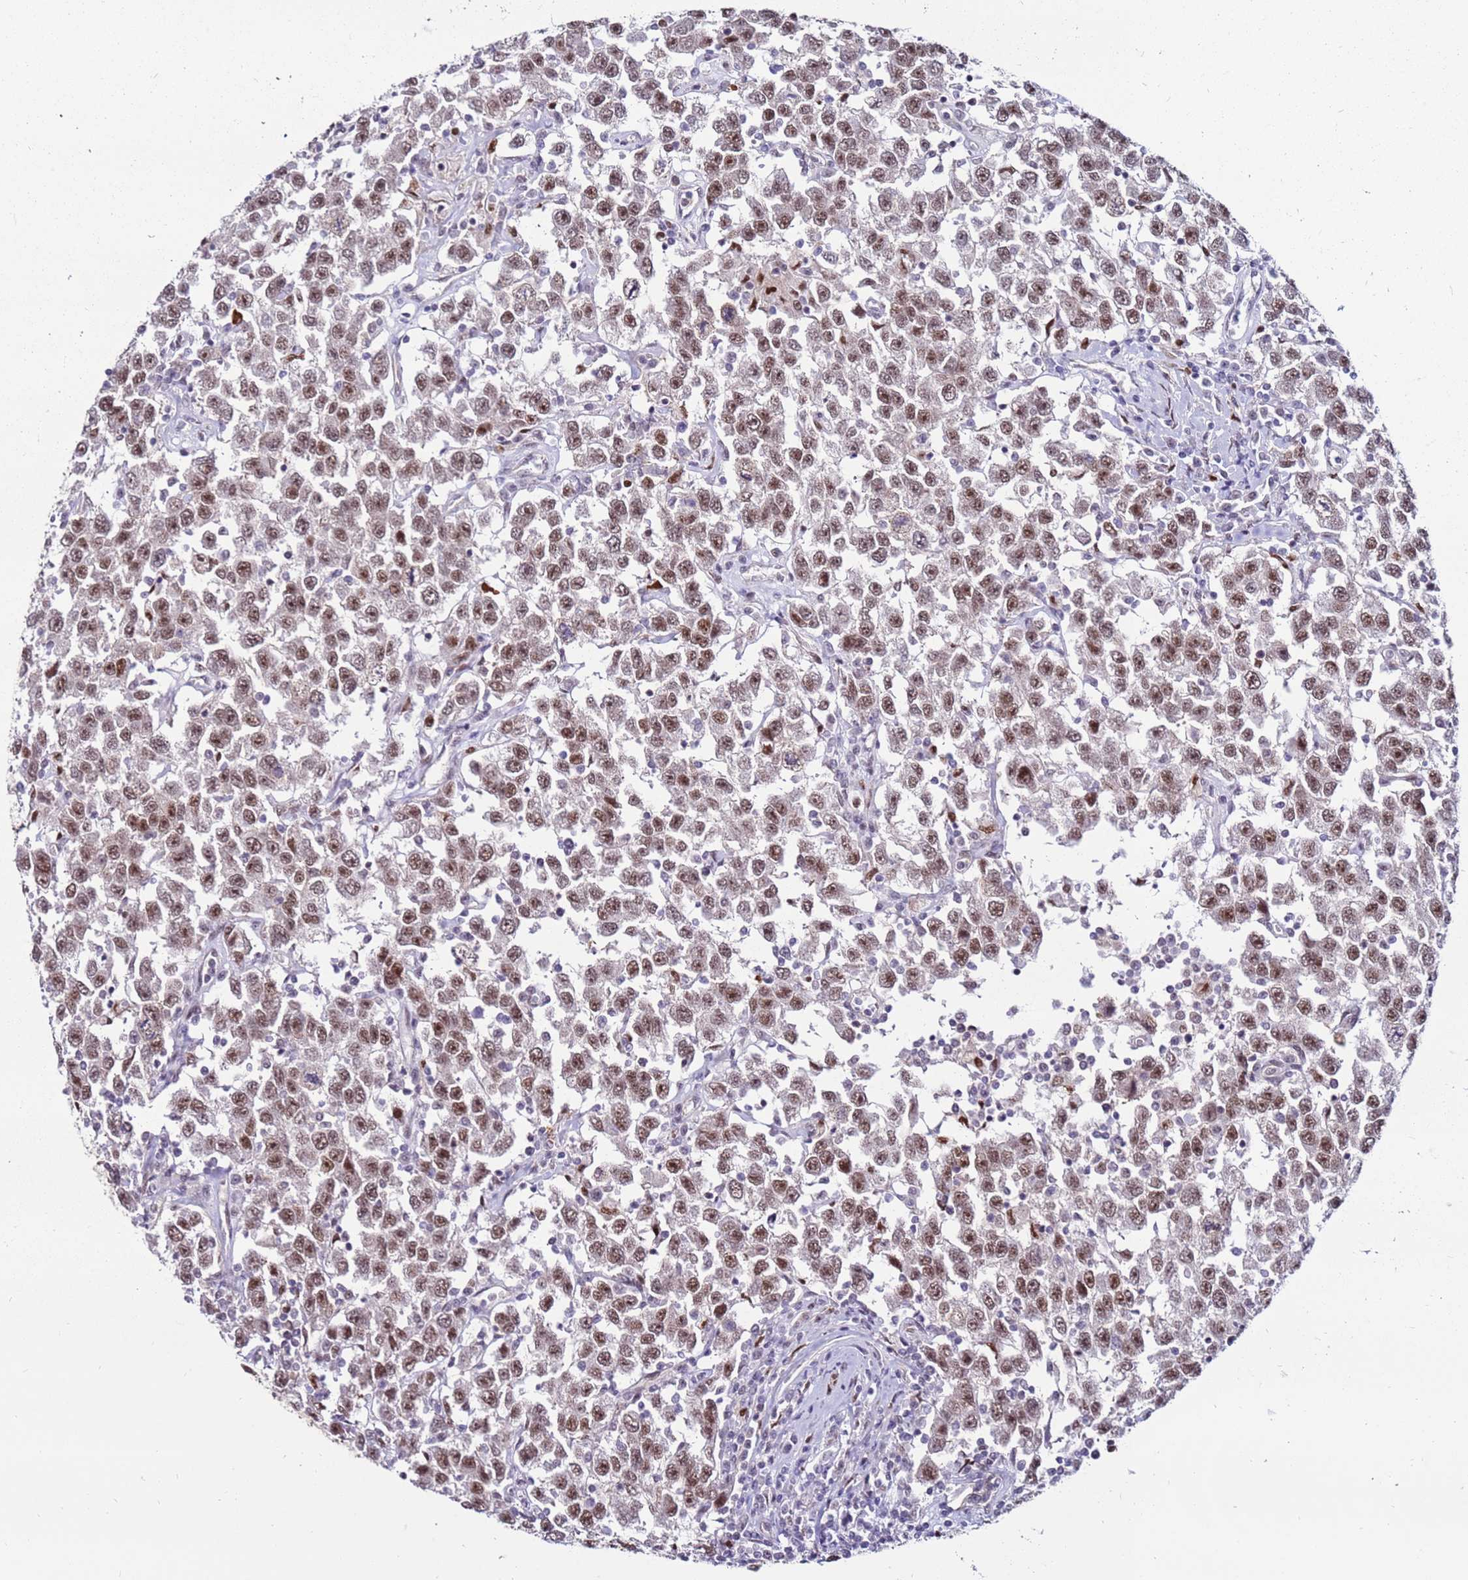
{"staining": {"intensity": "moderate", "quantity": ">75%", "location": "nuclear"}, "tissue": "testis cancer", "cell_type": "Tumor cells", "image_type": "cancer", "snomed": [{"axis": "morphology", "description": "Seminoma, NOS"}, {"axis": "topography", "description": "Testis"}], "caption": "An image of human testis cancer (seminoma) stained for a protein shows moderate nuclear brown staining in tumor cells.", "gene": "KPNA4", "patient": {"sex": "male", "age": 41}}